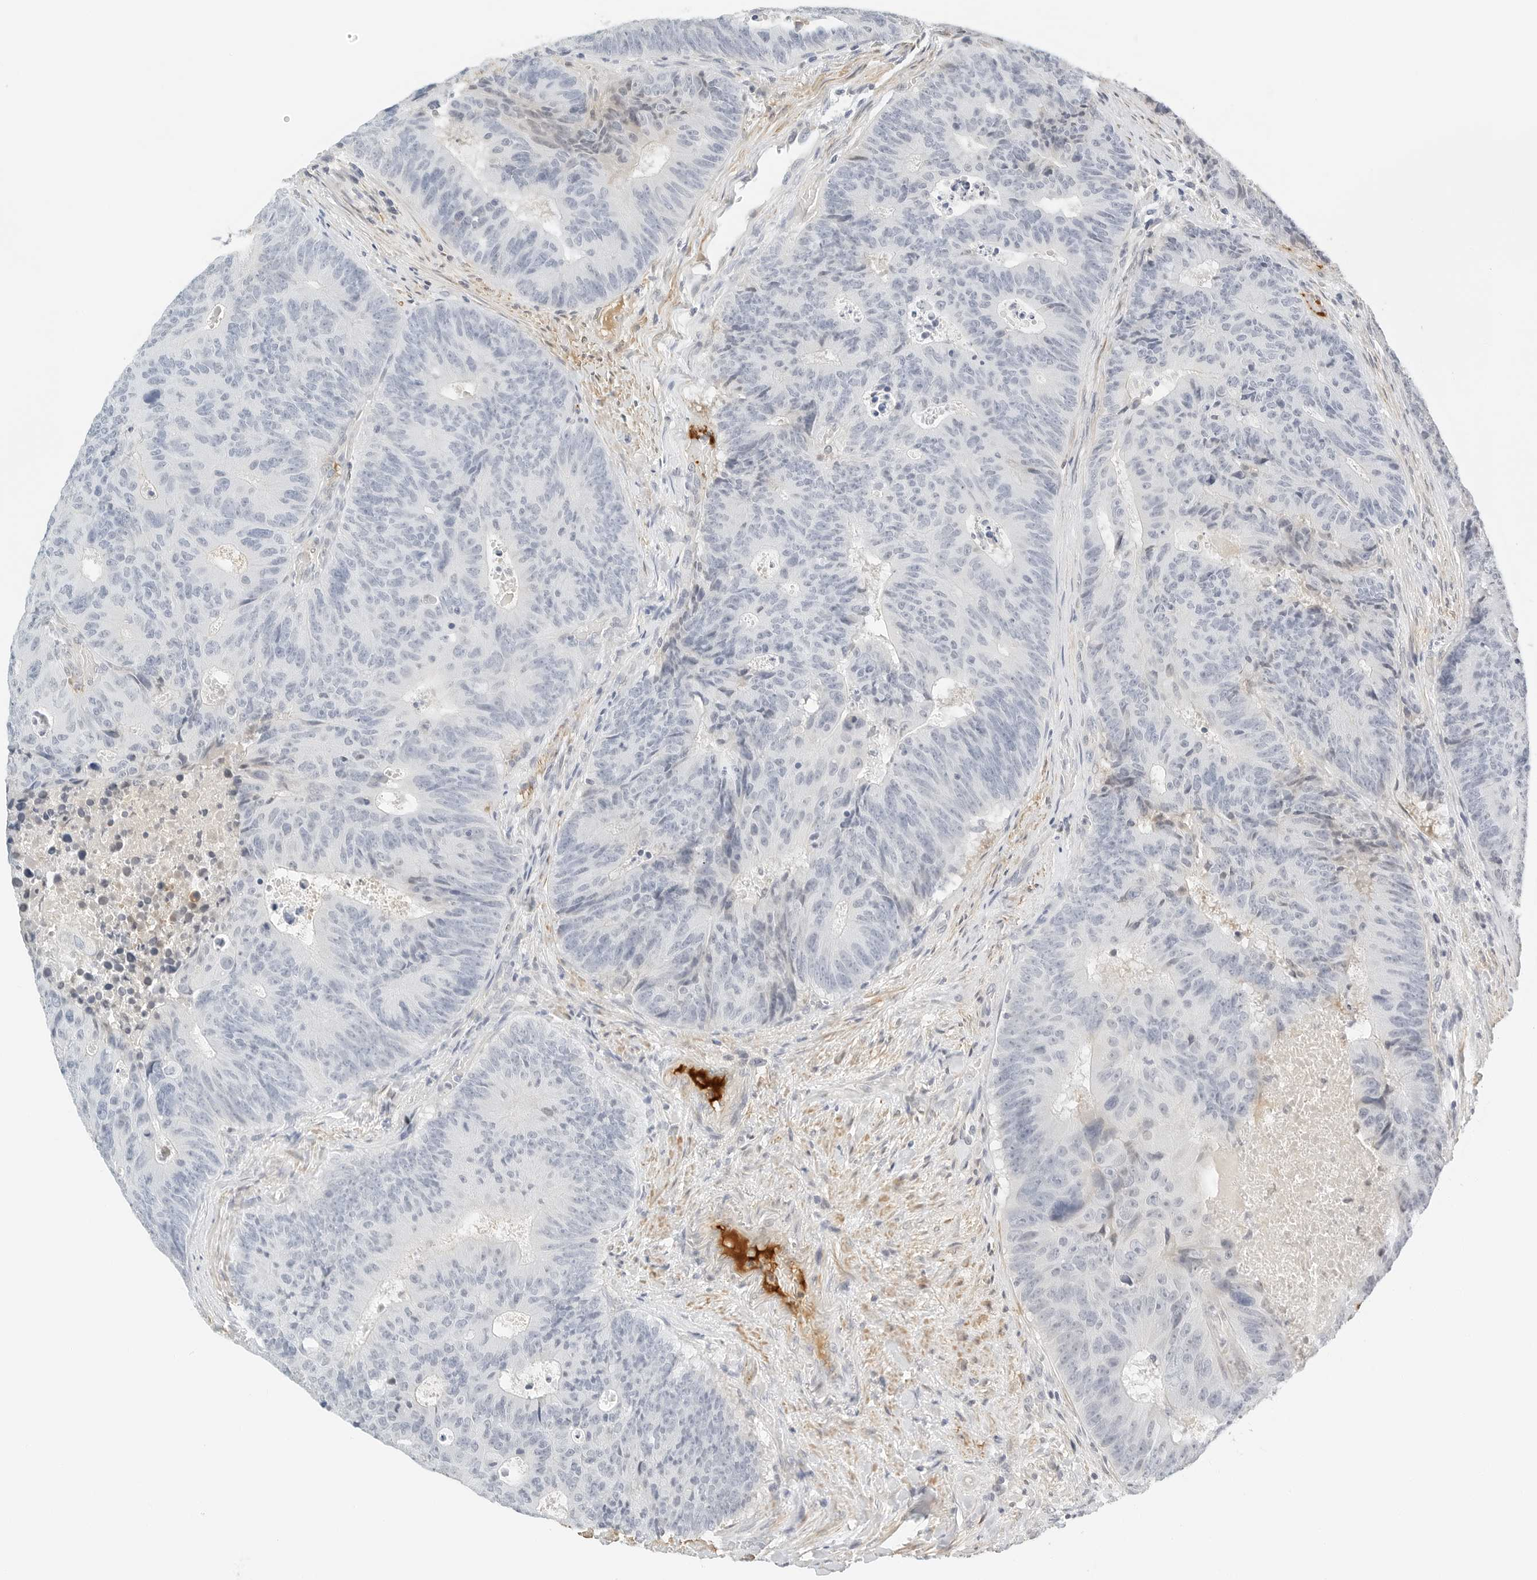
{"staining": {"intensity": "negative", "quantity": "none", "location": "none"}, "tissue": "colorectal cancer", "cell_type": "Tumor cells", "image_type": "cancer", "snomed": [{"axis": "morphology", "description": "Adenocarcinoma, NOS"}, {"axis": "topography", "description": "Colon"}], "caption": "This histopathology image is of colorectal adenocarcinoma stained with IHC to label a protein in brown with the nuclei are counter-stained blue. There is no expression in tumor cells. (Stains: DAB (3,3'-diaminobenzidine) IHC with hematoxylin counter stain, Microscopy: brightfield microscopy at high magnification).", "gene": "PKDCC", "patient": {"sex": "male", "age": 87}}